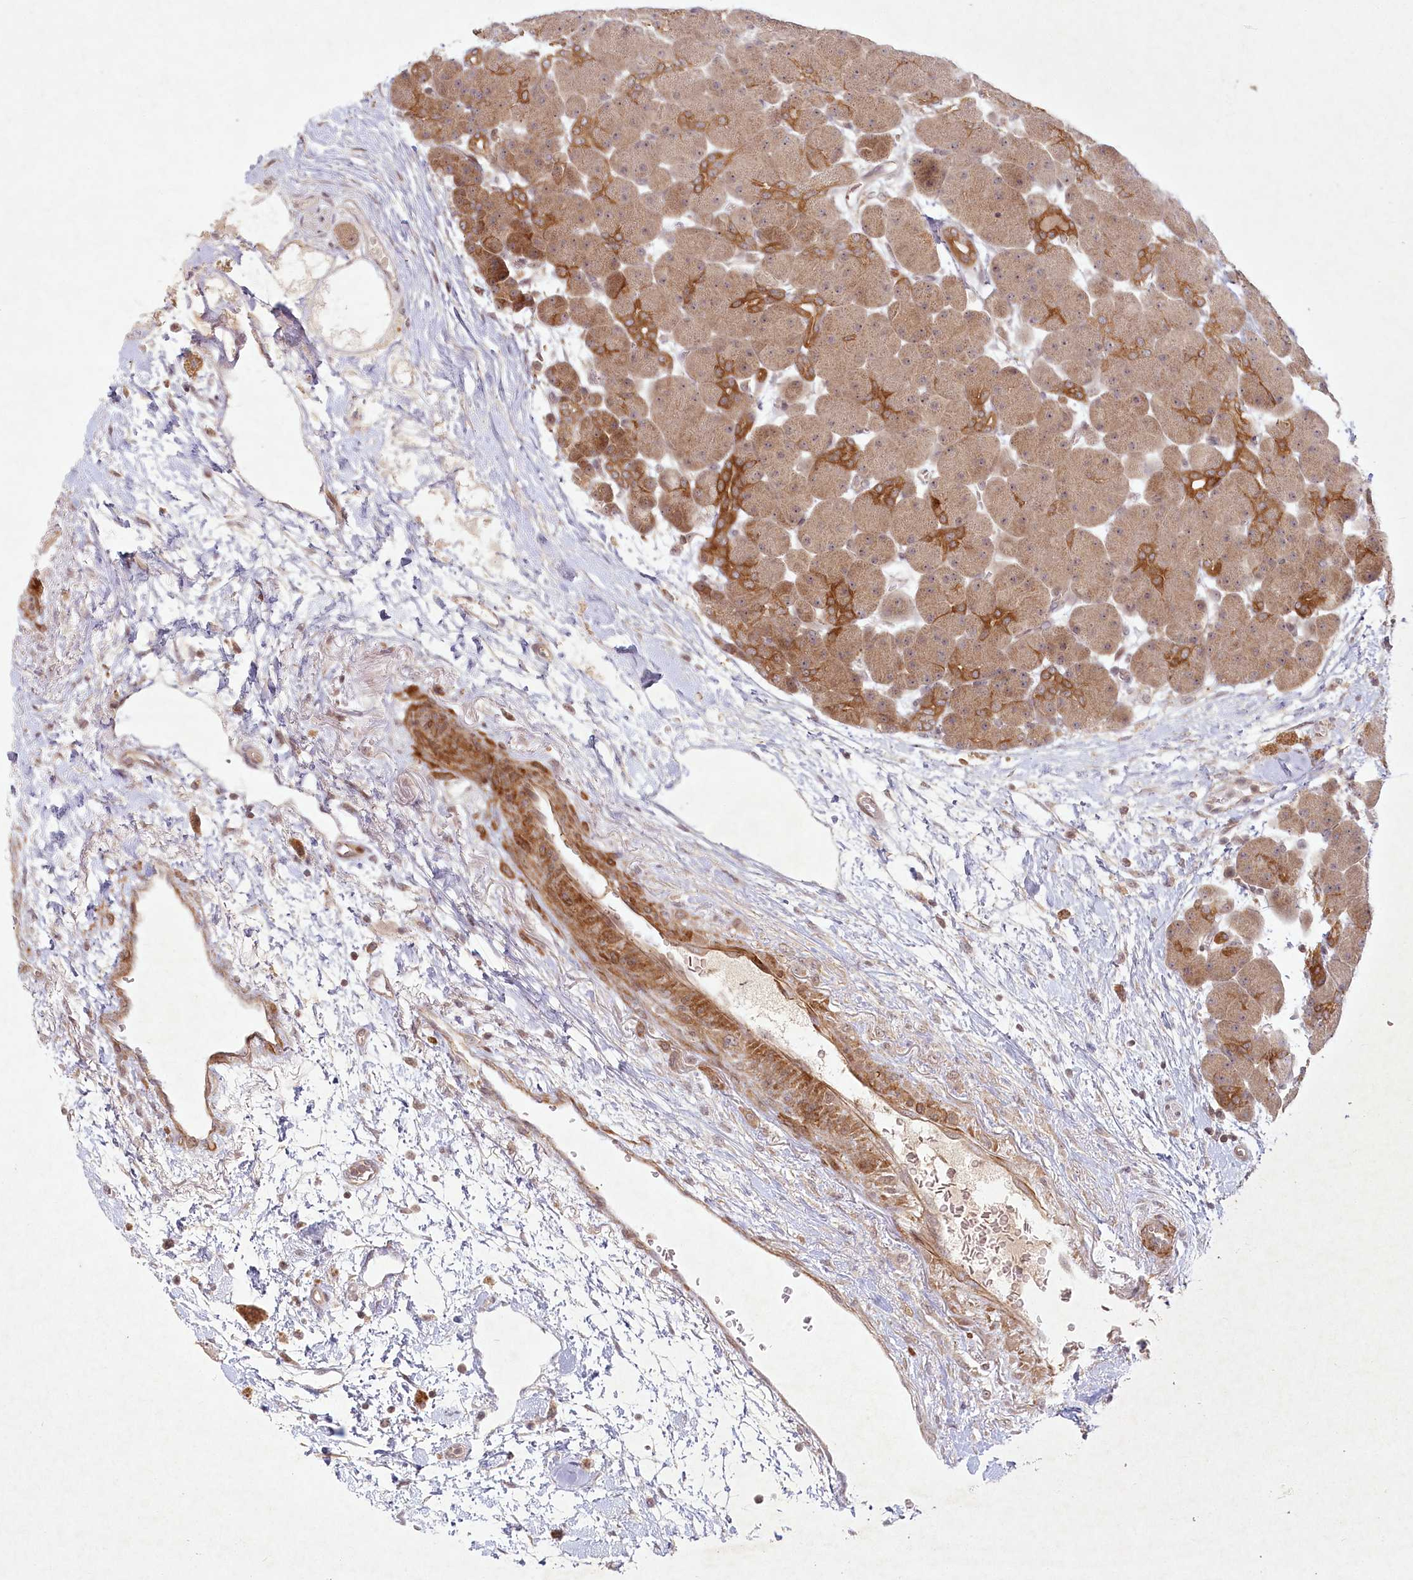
{"staining": {"intensity": "moderate", "quantity": ">75%", "location": "cytoplasmic/membranous"}, "tissue": "pancreas", "cell_type": "Exocrine glandular cells", "image_type": "normal", "snomed": [{"axis": "morphology", "description": "Normal tissue, NOS"}, {"axis": "topography", "description": "Pancreas"}], "caption": "Pancreas stained with DAB immunohistochemistry (IHC) reveals medium levels of moderate cytoplasmic/membranous staining in about >75% of exocrine glandular cells.", "gene": "SH2D3A", "patient": {"sex": "male", "age": 66}}